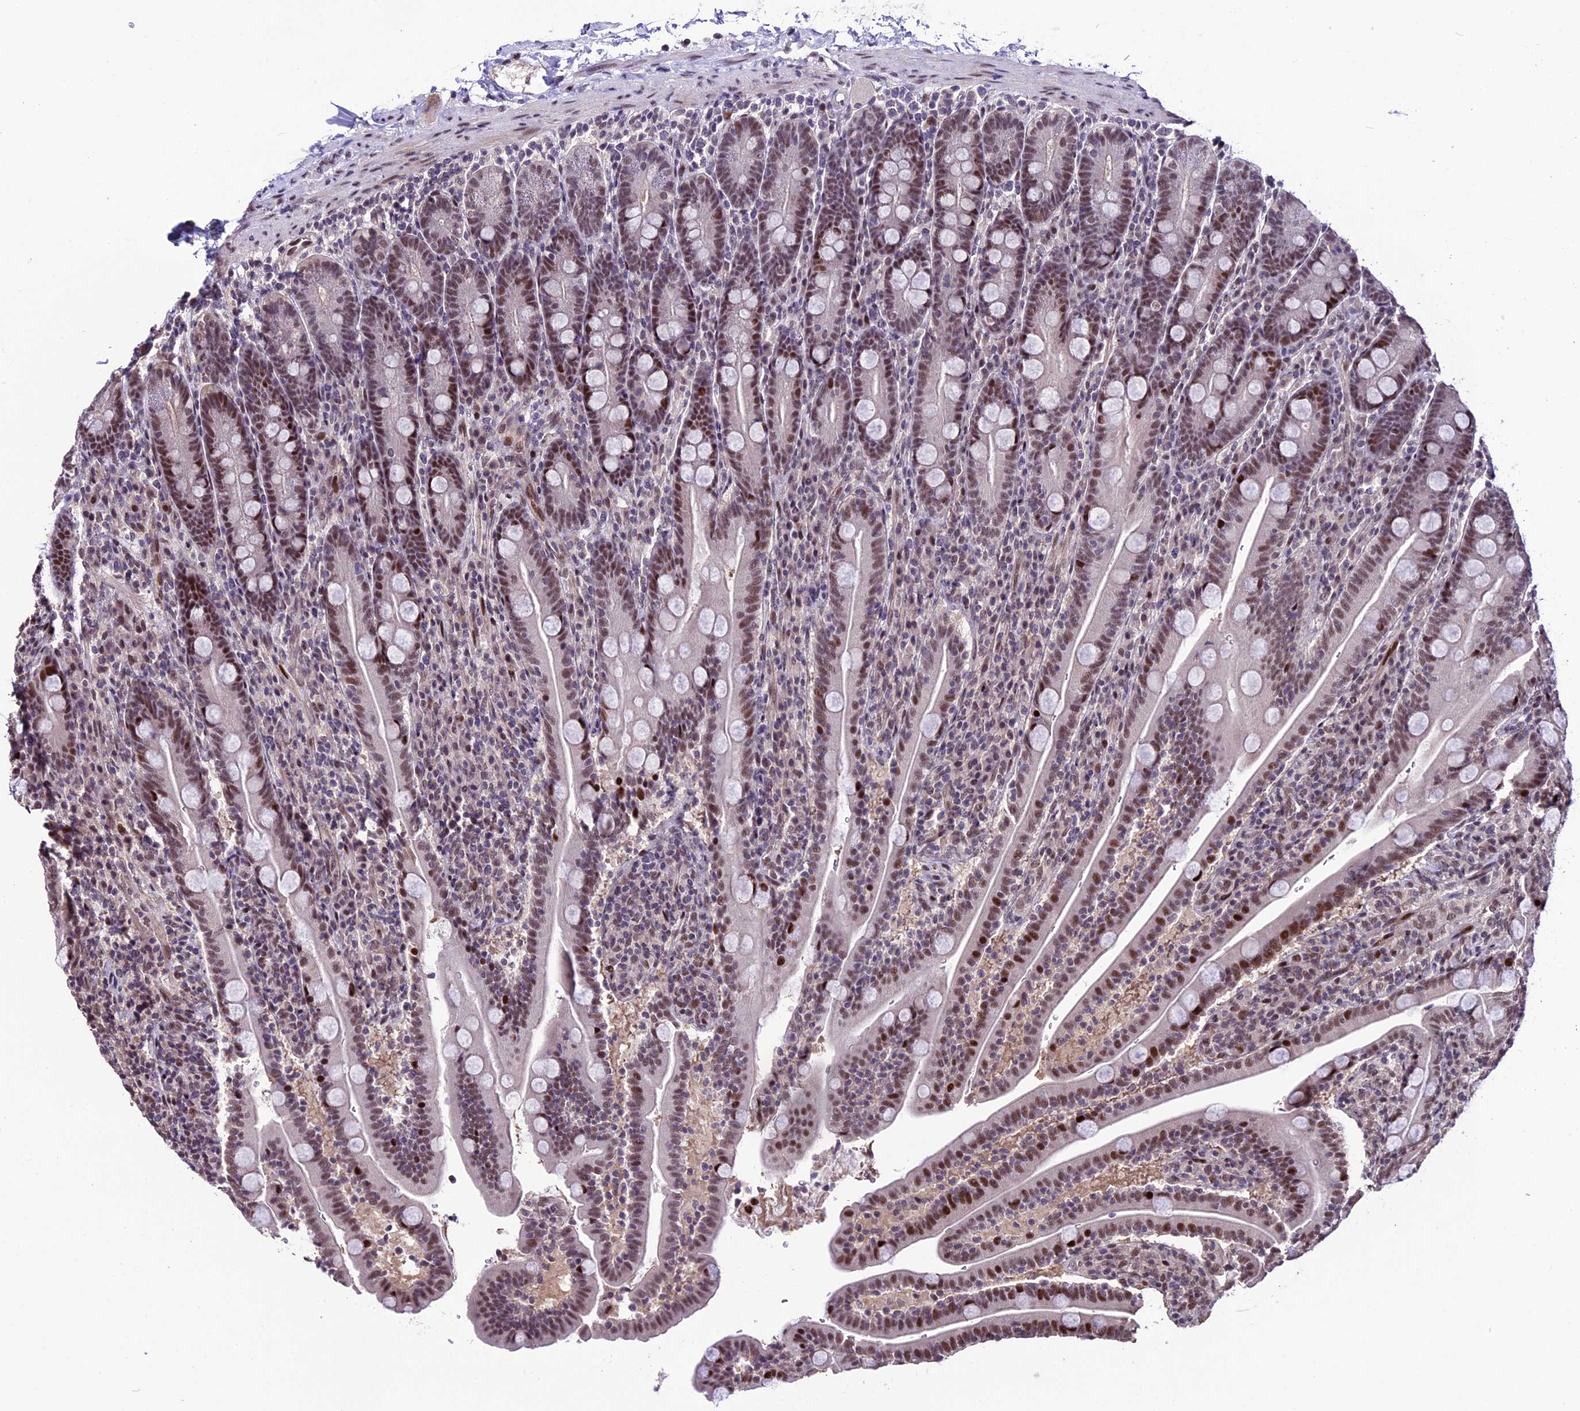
{"staining": {"intensity": "strong", "quantity": ">75%", "location": "nuclear"}, "tissue": "duodenum", "cell_type": "Glandular cells", "image_type": "normal", "snomed": [{"axis": "morphology", "description": "Normal tissue, NOS"}, {"axis": "topography", "description": "Duodenum"}], "caption": "This image shows immunohistochemistry staining of benign duodenum, with high strong nuclear staining in about >75% of glandular cells.", "gene": "TCP11L2", "patient": {"sex": "male", "age": 35}}